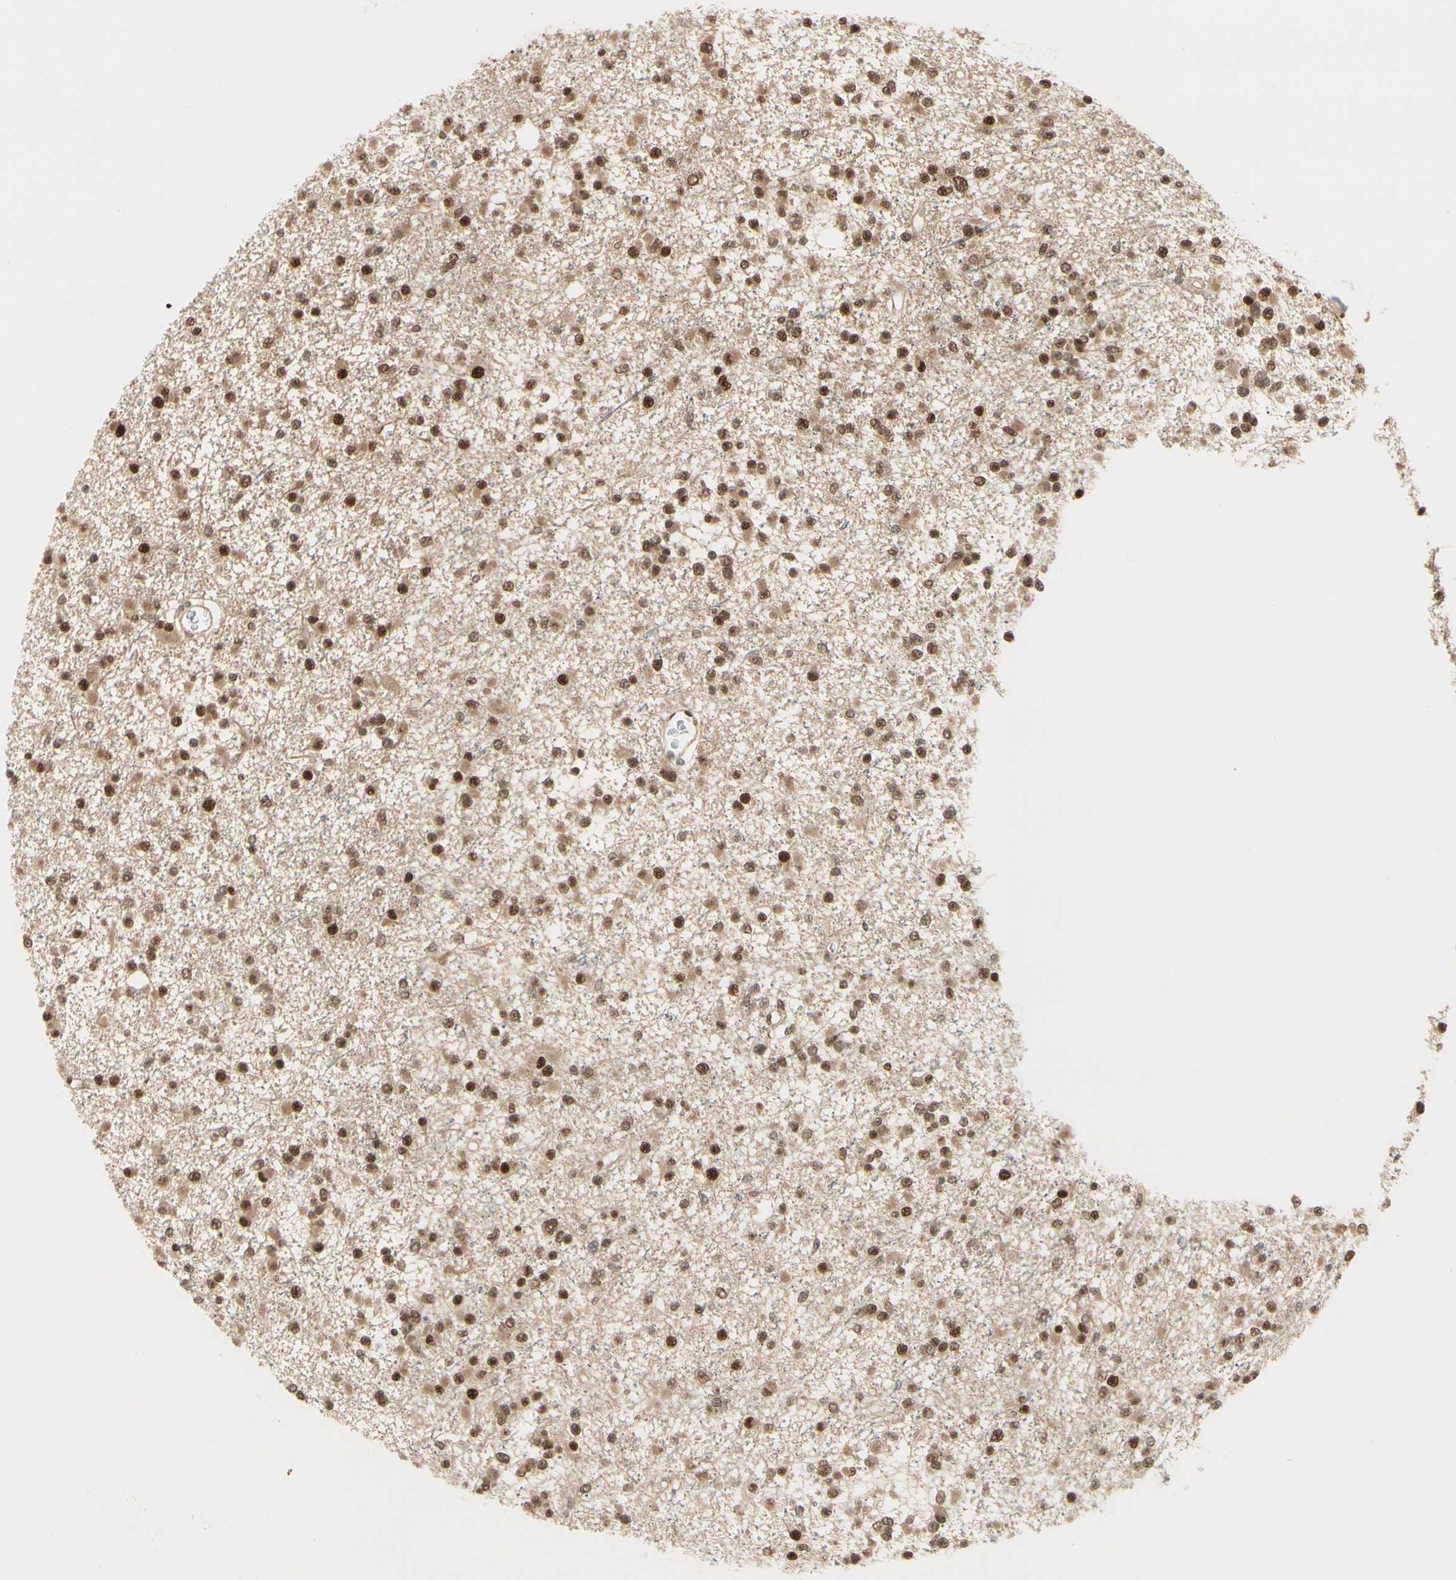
{"staining": {"intensity": "moderate", "quantity": ">75%", "location": "cytoplasmic/membranous,nuclear"}, "tissue": "glioma", "cell_type": "Tumor cells", "image_type": "cancer", "snomed": [{"axis": "morphology", "description": "Glioma, malignant, Low grade"}, {"axis": "topography", "description": "Brain"}], "caption": "A brown stain labels moderate cytoplasmic/membranous and nuclear expression of a protein in human glioma tumor cells.", "gene": "HSF1", "patient": {"sex": "female", "age": 22}}